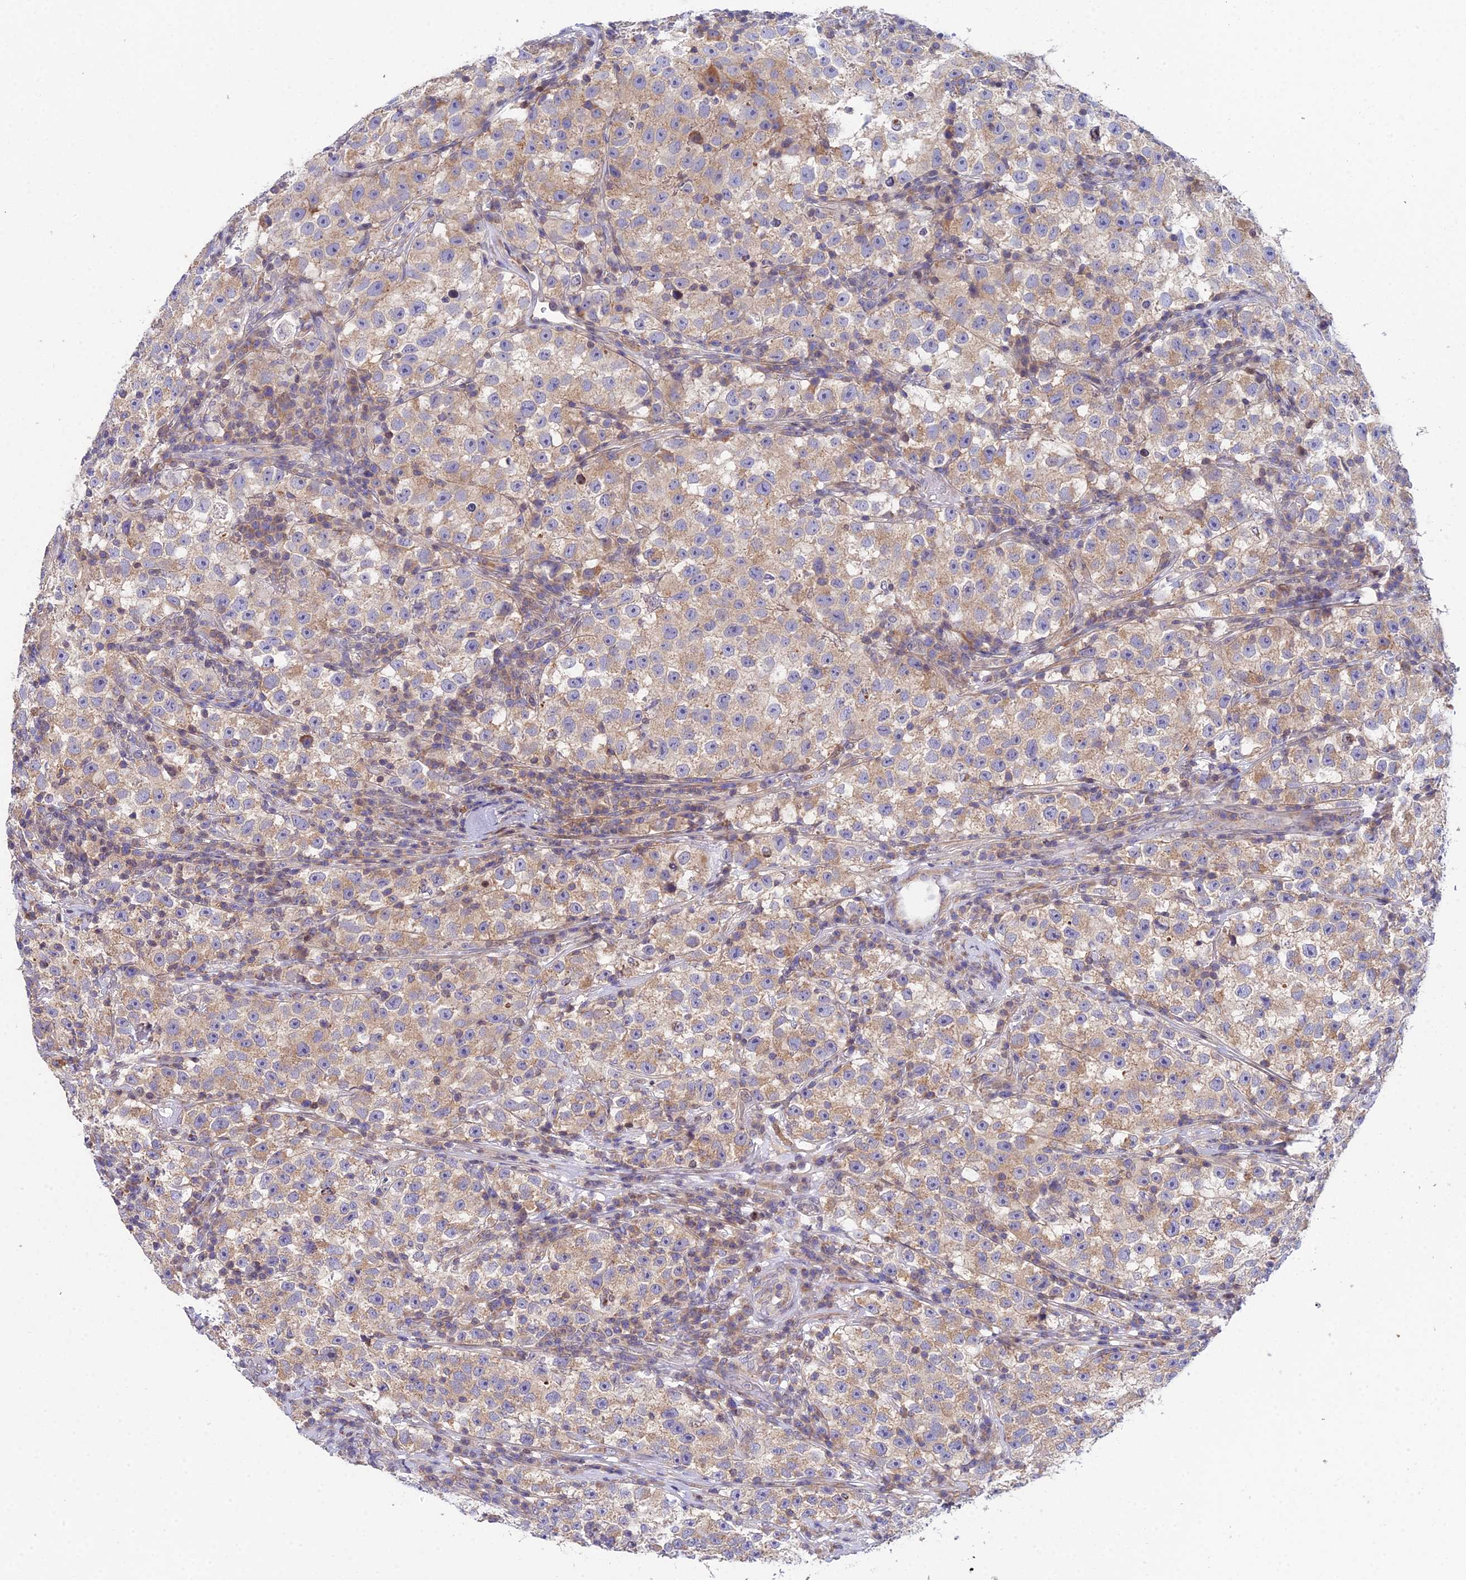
{"staining": {"intensity": "weak", "quantity": ">75%", "location": "cytoplasmic/membranous"}, "tissue": "testis cancer", "cell_type": "Tumor cells", "image_type": "cancer", "snomed": [{"axis": "morphology", "description": "Seminoma, NOS"}, {"axis": "topography", "description": "Testis"}], "caption": "DAB (3,3'-diaminobenzidine) immunohistochemical staining of seminoma (testis) shows weak cytoplasmic/membranous protein expression in approximately >75% of tumor cells.", "gene": "ELOA2", "patient": {"sex": "male", "age": 22}}